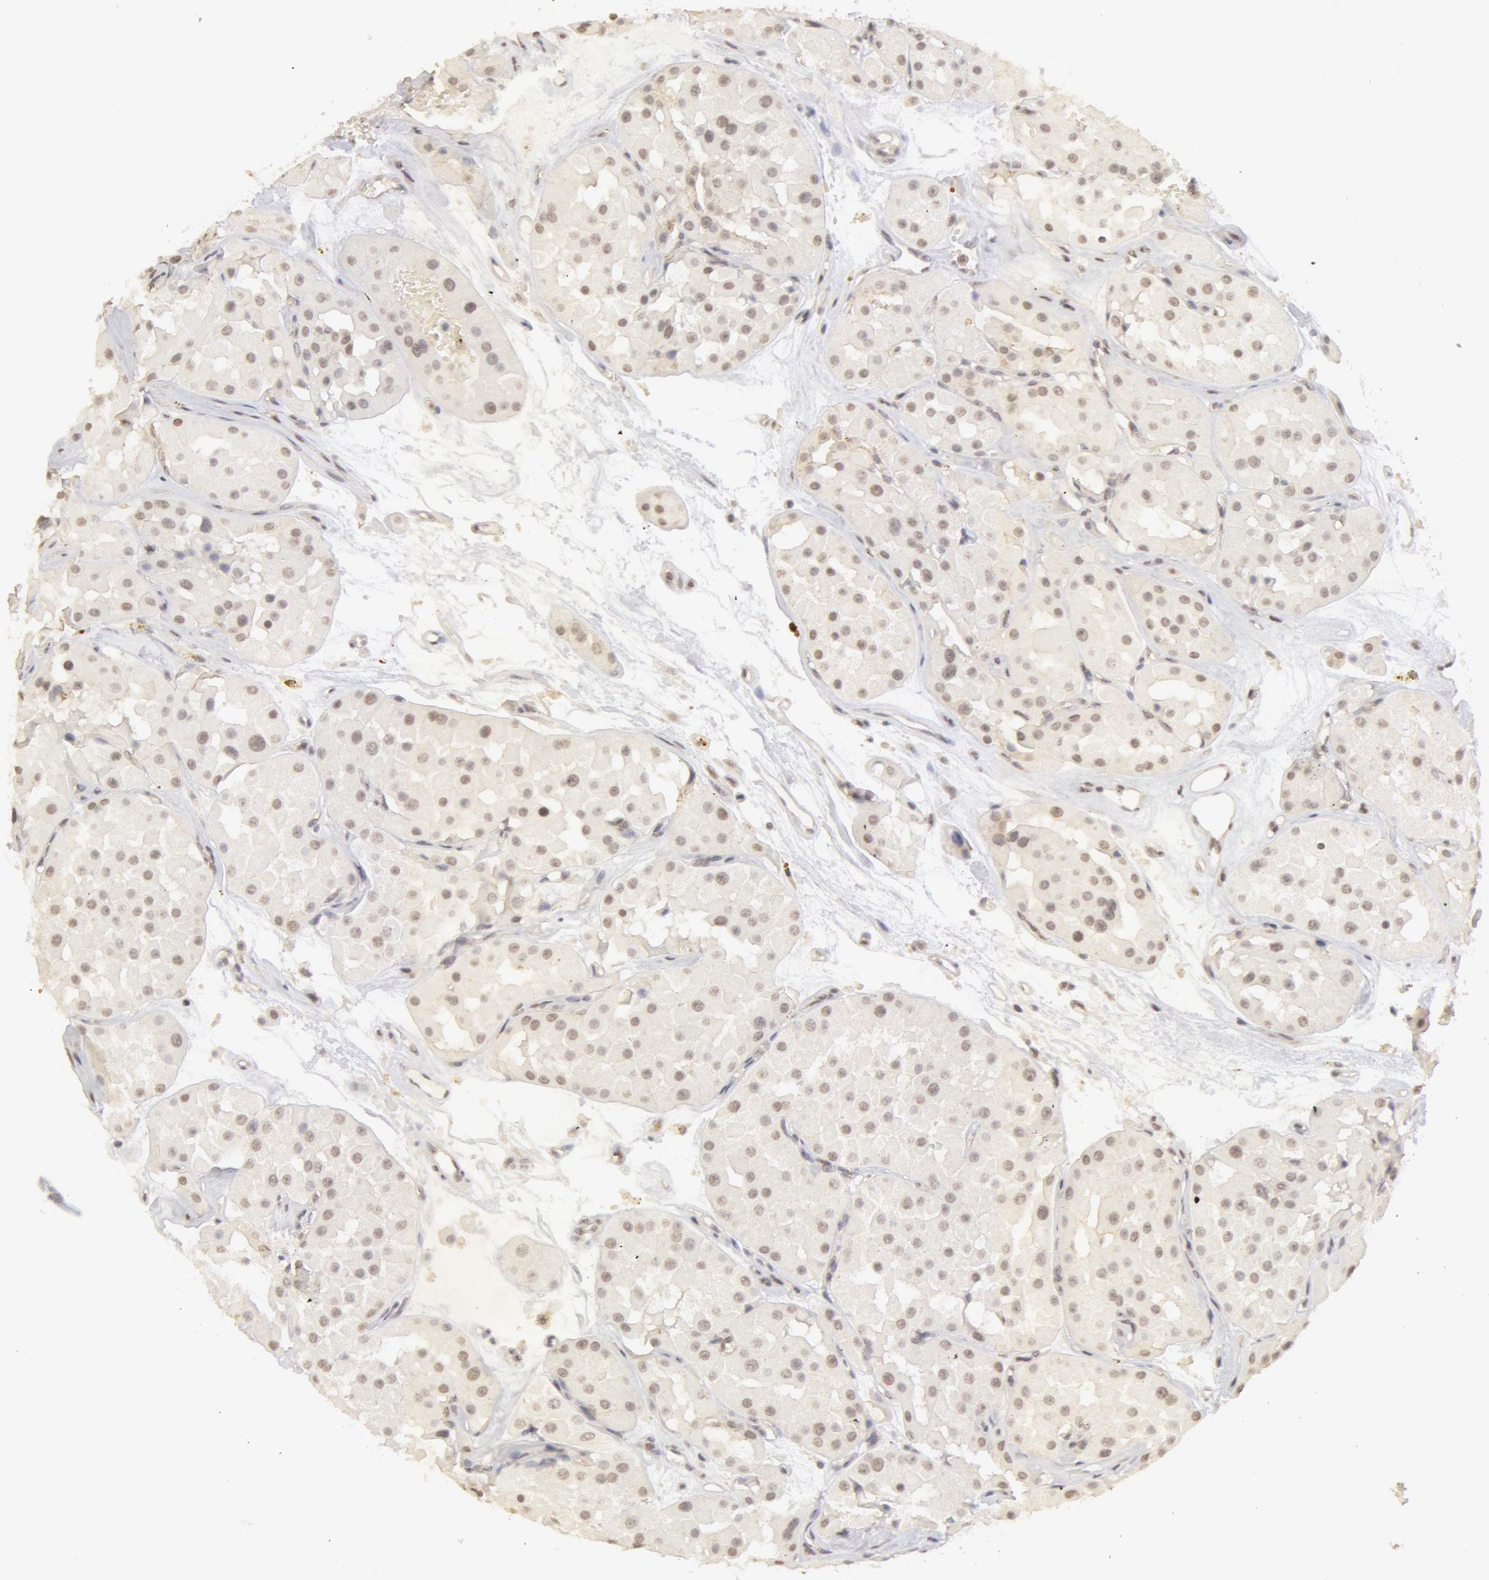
{"staining": {"intensity": "weak", "quantity": "25%-75%", "location": "nuclear"}, "tissue": "renal cancer", "cell_type": "Tumor cells", "image_type": "cancer", "snomed": [{"axis": "morphology", "description": "Adenocarcinoma, uncertain malignant potential"}, {"axis": "topography", "description": "Kidney"}], "caption": "Human renal cancer stained for a protein (brown) demonstrates weak nuclear positive staining in about 25%-75% of tumor cells.", "gene": "ADAM10", "patient": {"sex": "male", "age": 63}}